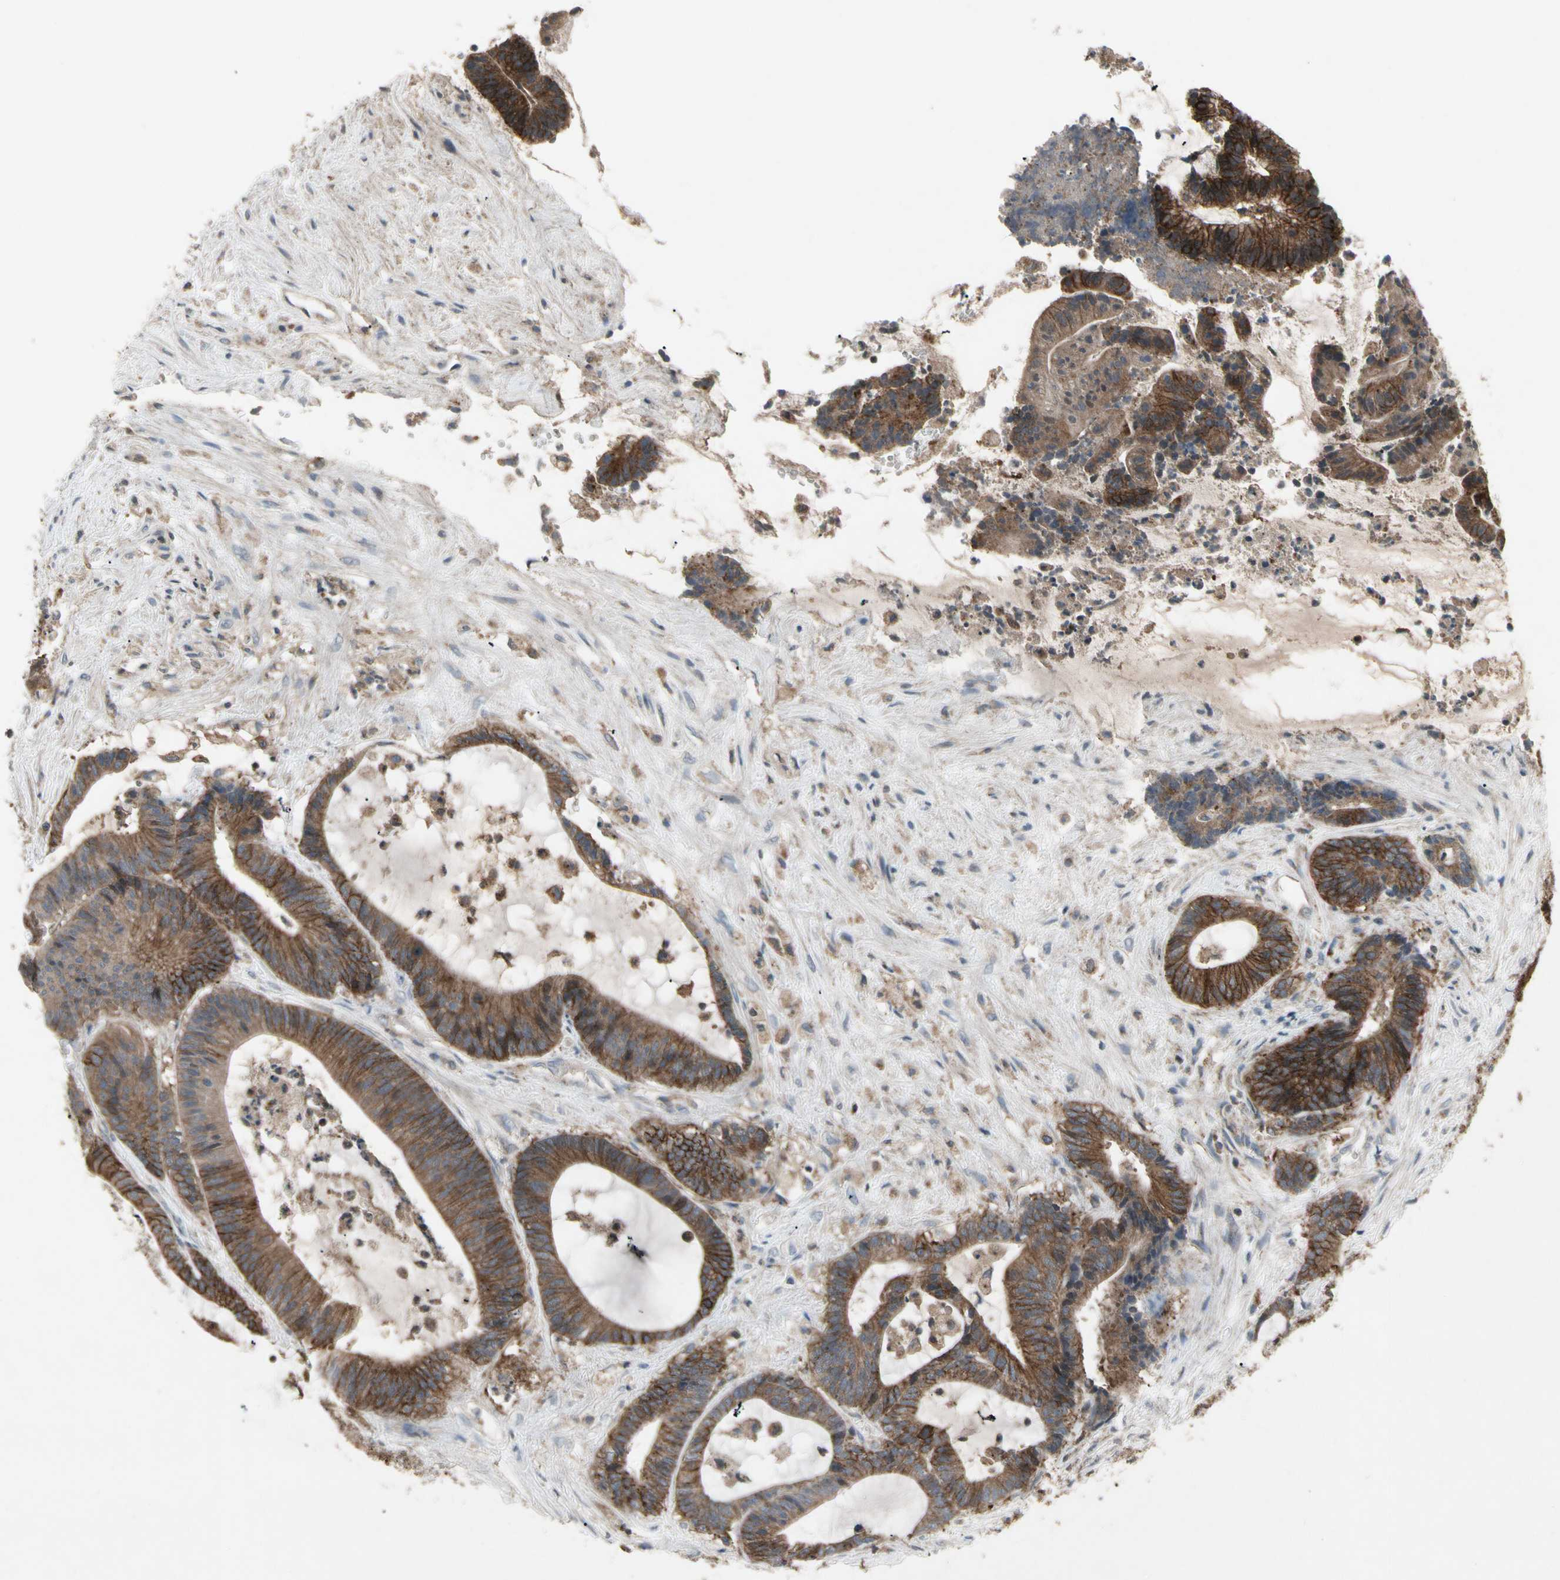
{"staining": {"intensity": "moderate", "quantity": ">75%", "location": "cytoplasmic/membranous"}, "tissue": "colorectal cancer", "cell_type": "Tumor cells", "image_type": "cancer", "snomed": [{"axis": "morphology", "description": "Adenocarcinoma, NOS"}, {"axis": "topography", "description": "Colon"}], "caption": "Colorectal cancer tissue demonstrates moderate cytoplasmic/membranous positivity in about >75% of tumor cells, visualized by immunohistochemistry.", "gene": "NMI", "patient": {"sex": "female", "age": 84}}